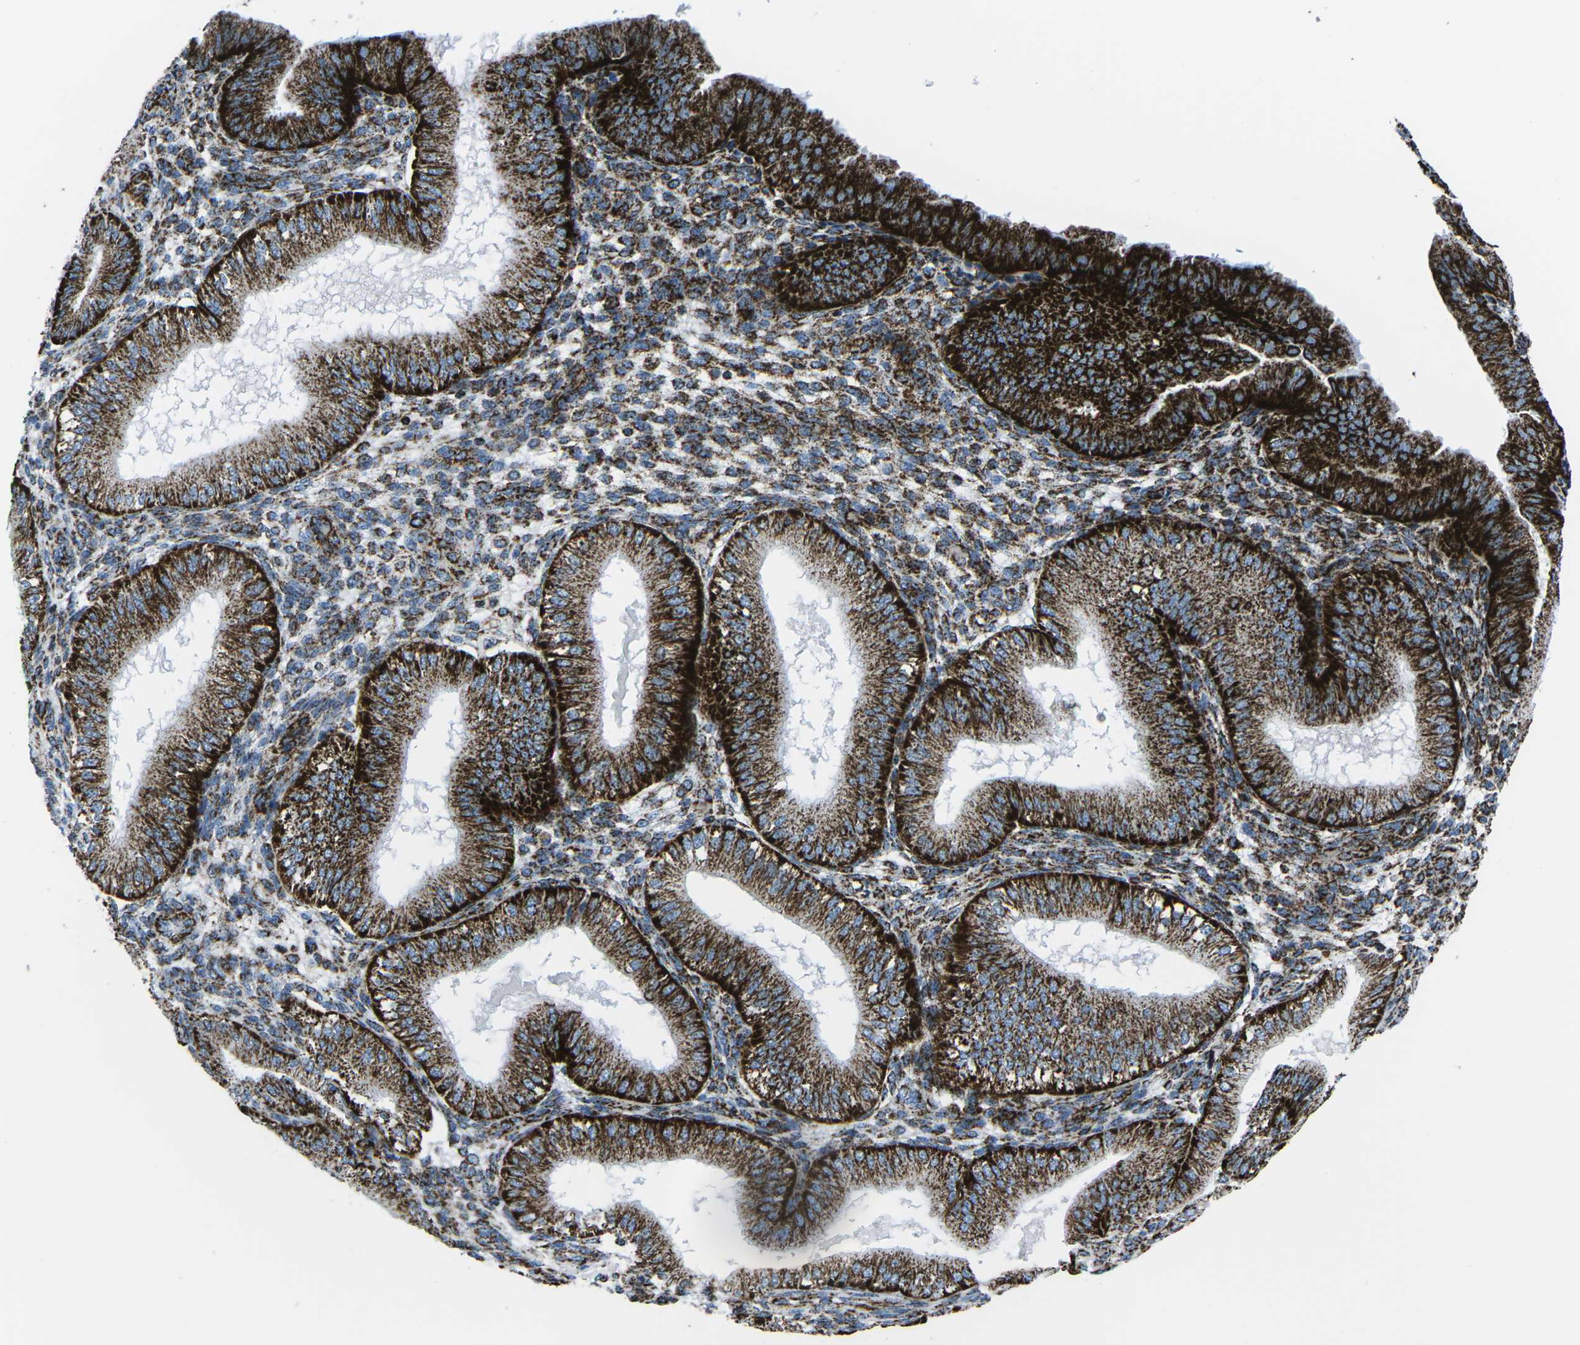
{"staining": {"intensity": "strong", "quantity": ">75%", "location": "cytoplasmic/membranous"}, "tissue": "endometrium", "cell_type": "Cells in endometrial stroma", "image_type": "normal", "snomed": [{"axis": "morphology", "description": "Normal tissue, NOS"}, {"axis": "topography", "description": "Endometrium"}], "caption": "About >75% of cells in endometrial stroma in unremarkable human endometrium exhibit strong cytoplasmic/membranous protein expression as visualized by brown immunohistochemical staining.", "gene": "MT", "patient": {"sex": "female", "age": 39}}